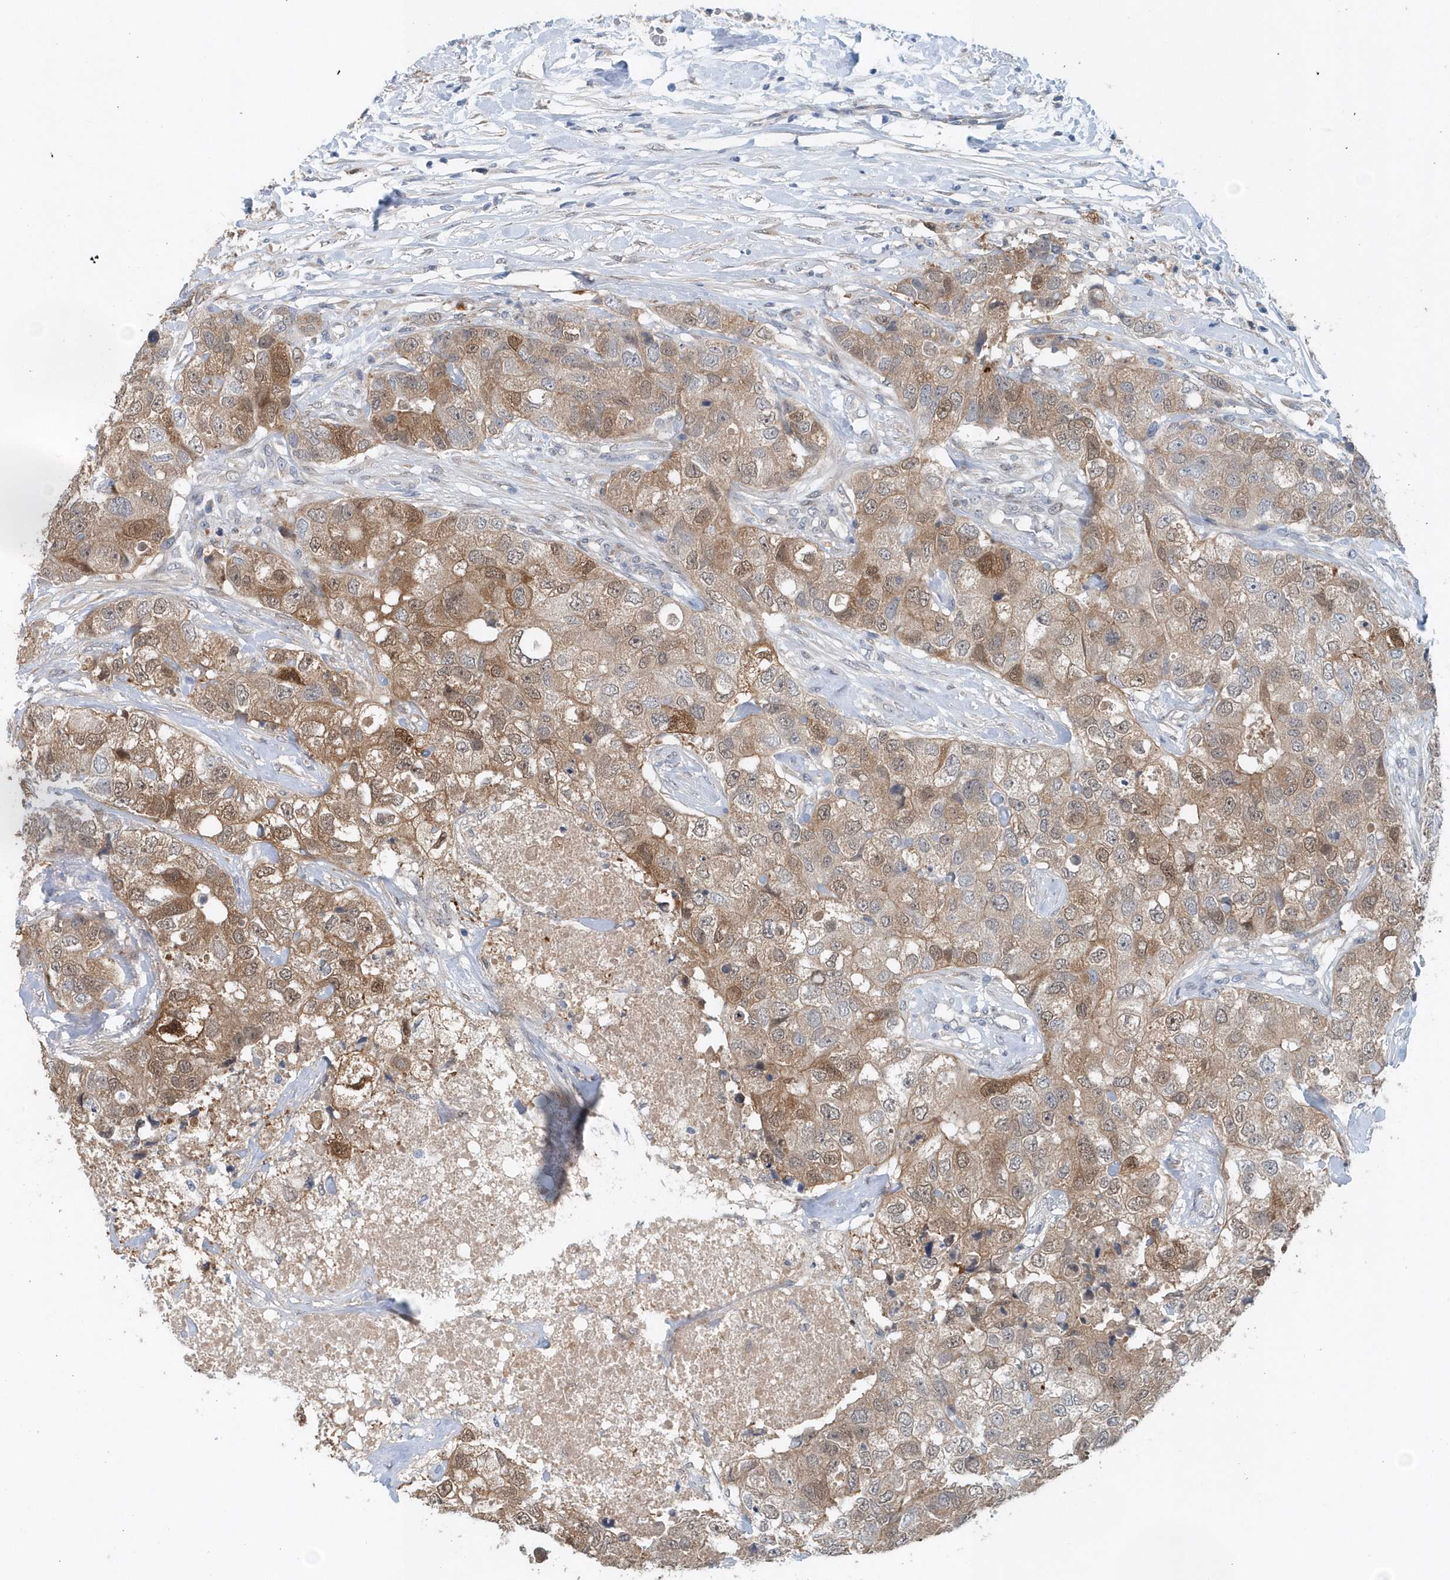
{"staining": {"intensity": "moderate", "quantity": "25%-75%", "location": "cytoplasmic/membranous"}, "tissue": "breast cancer", "cell_type": "Tumor cells", "image_type": "cancer", "snomed": [{"axis": "morphology", "description": "Duct carcinoma"}, {"axis": "topography", "description": "Breast"}], "caption": "Immunohistochemical staining of human intraductal carcinoma (breast) displays medium levels of moderate cytoplasmic/membranous protein positivity in approximately 25%-75% of tumor cells.", "gene": "PFN2", "patient": {"sex": "female", "age": 62}}